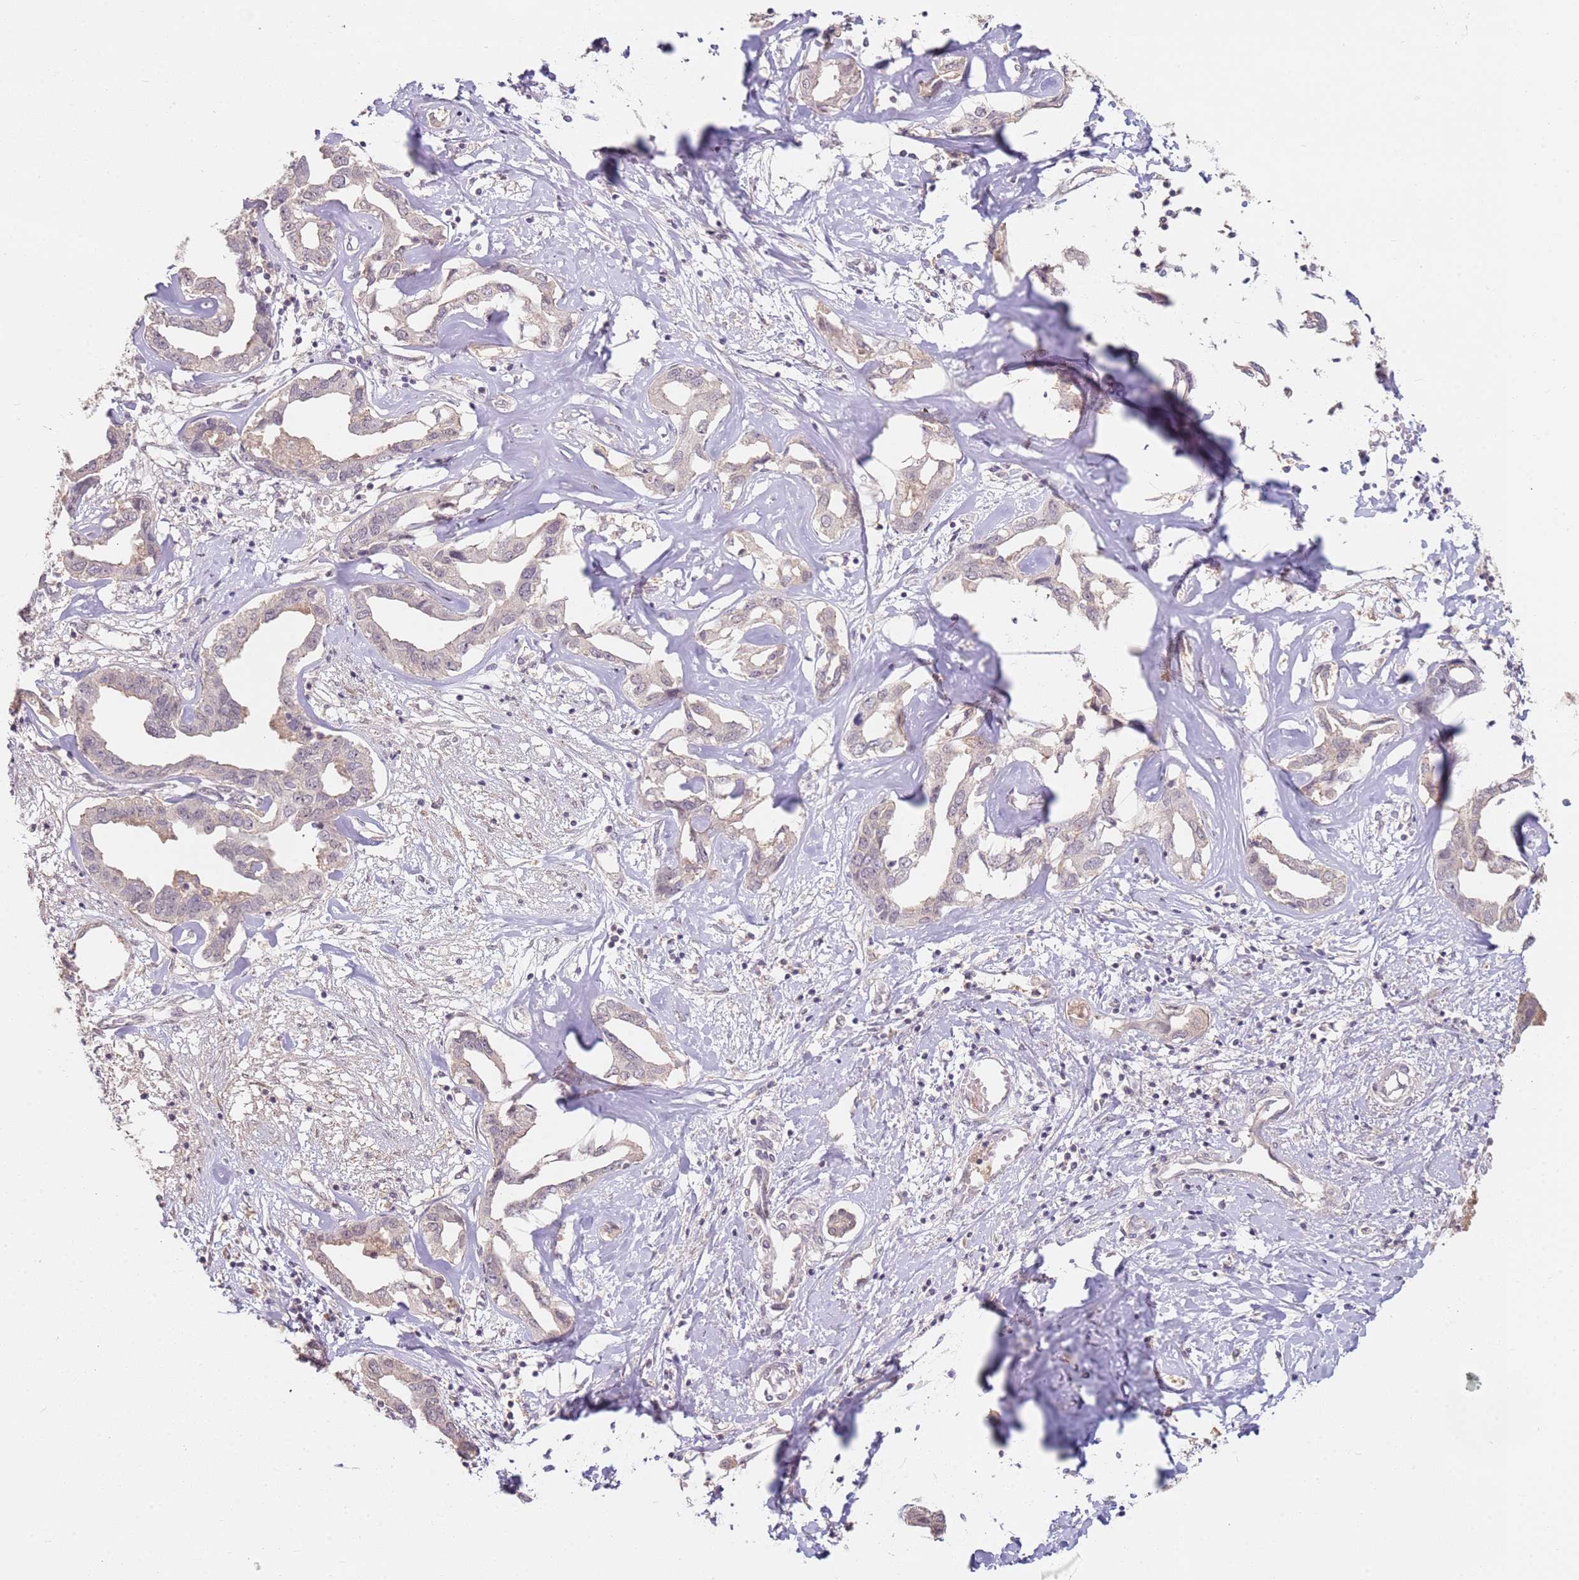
{"staining": {"intensity": "weak", "quantity": "<25%", "location": "cytoplasmic/membranous"}, "tissue": "liver cancer", "cell_type": "Tumor cells", "image_type": "cancer", "snomed": [{"axis": "morphology", "description": "Cholangiocarcinoma"}, {"axis": "topography", "description": "Liver"}], "caption": "Immunohistochemistry (IHC) micrograph of neoplastic tissue: human liver cancer (cholangiocarcinoma) stained with DAB exhibits no significant protein staining in tumor cells.", "gene": "WDR93", "patient": {"sex": "male", "age": 59}}